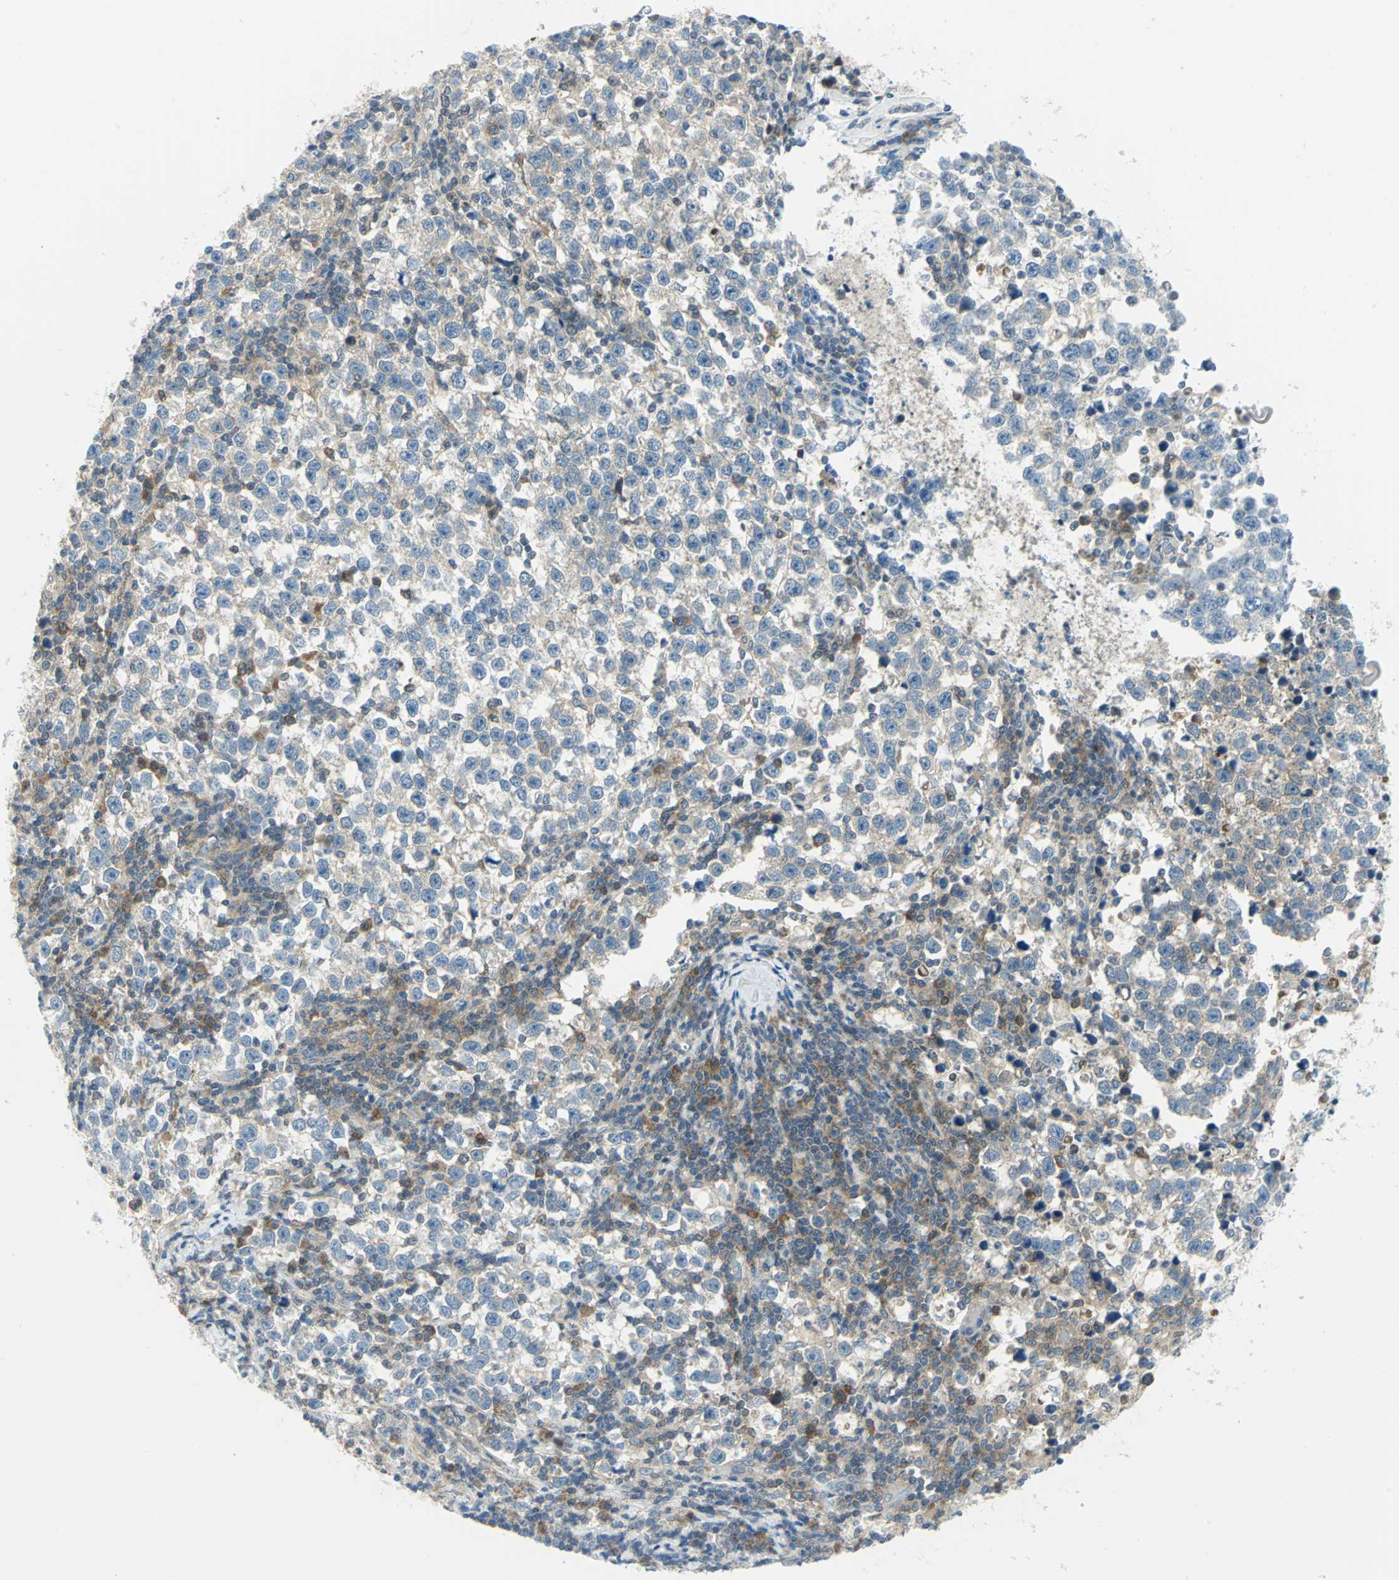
{"staining": {"intensity": "negative", "quantity": "none", "location": "none"}, "tissue": "testis cancer", "cell_type": "Tumor cells", "image_type": "cancer", "snomed": [{"axis": "morphology", "description": "Seminoma, NOS"}, {"axis": "topography", "description": "Testis"}], "caption": "This is an IHC photomicrograph of testis seminoma. There is no expression in tumor cells.", "gene": "ALDOA", "patient": {"sex": "male", "age": 43}}